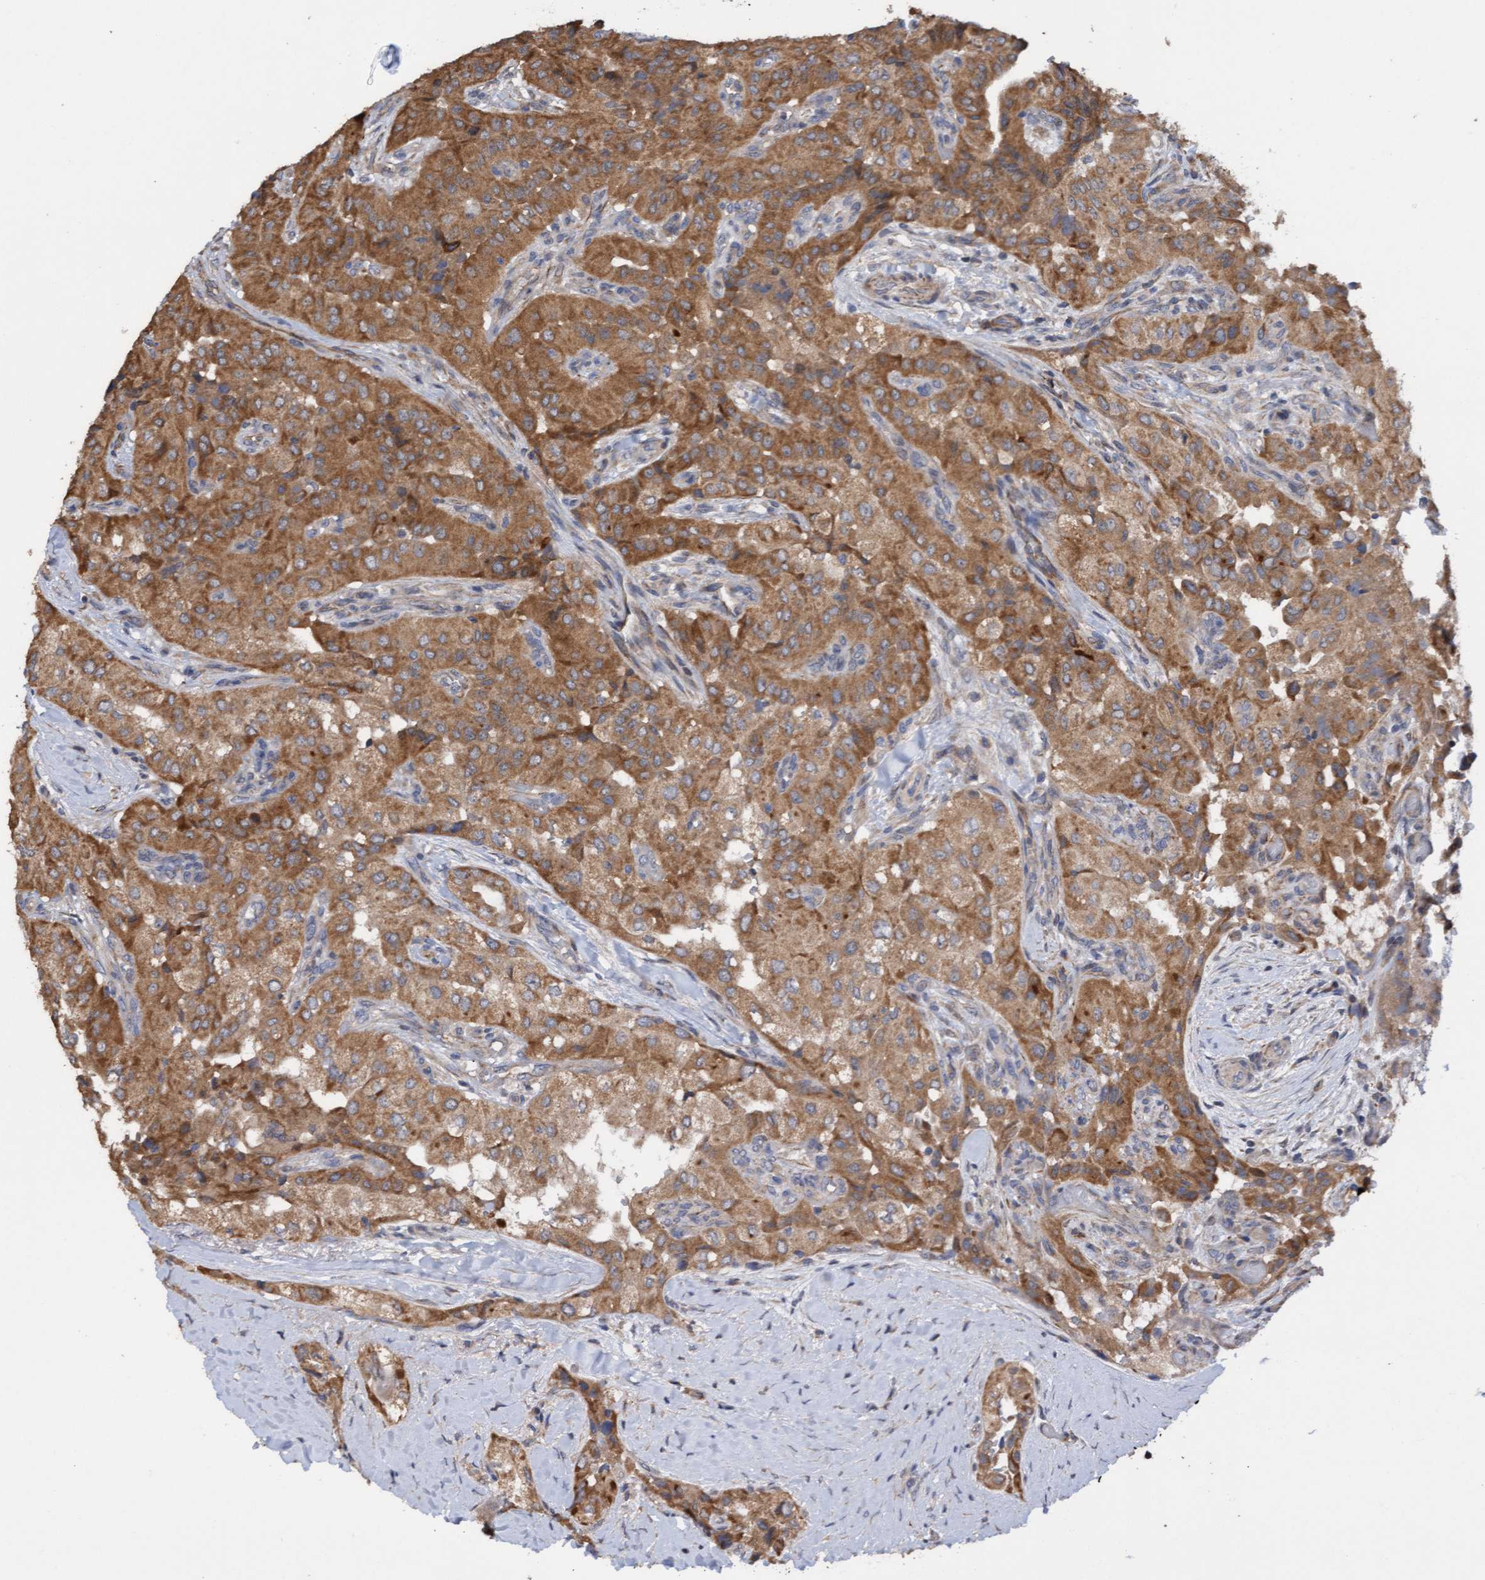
{"staining": {"intensity": "moderate", "quantity": ">75%", "location": "cytoplasmic/membranous"}, "tissue": "thyroid cancer", "cell_type": "Tumor cells", "image_type": "cancer", "snomed": [{"axis": "morphology", "description": "Papillary adenocarcinoma, NOS"}, {"axis": "topography", "description": "Thyroid gland"}], "caption": "Moderate cytoplasmic/membranous protein expression is seen in about >75% of tumor cells in papillary adenocarcinoma (thyroid). (DAB (3,3'-diaminobenzidine) IHC with brightfield microscopy, high magnification).", "gene": "ITFG1", "patient": {"sex": "female", "age": 59}}